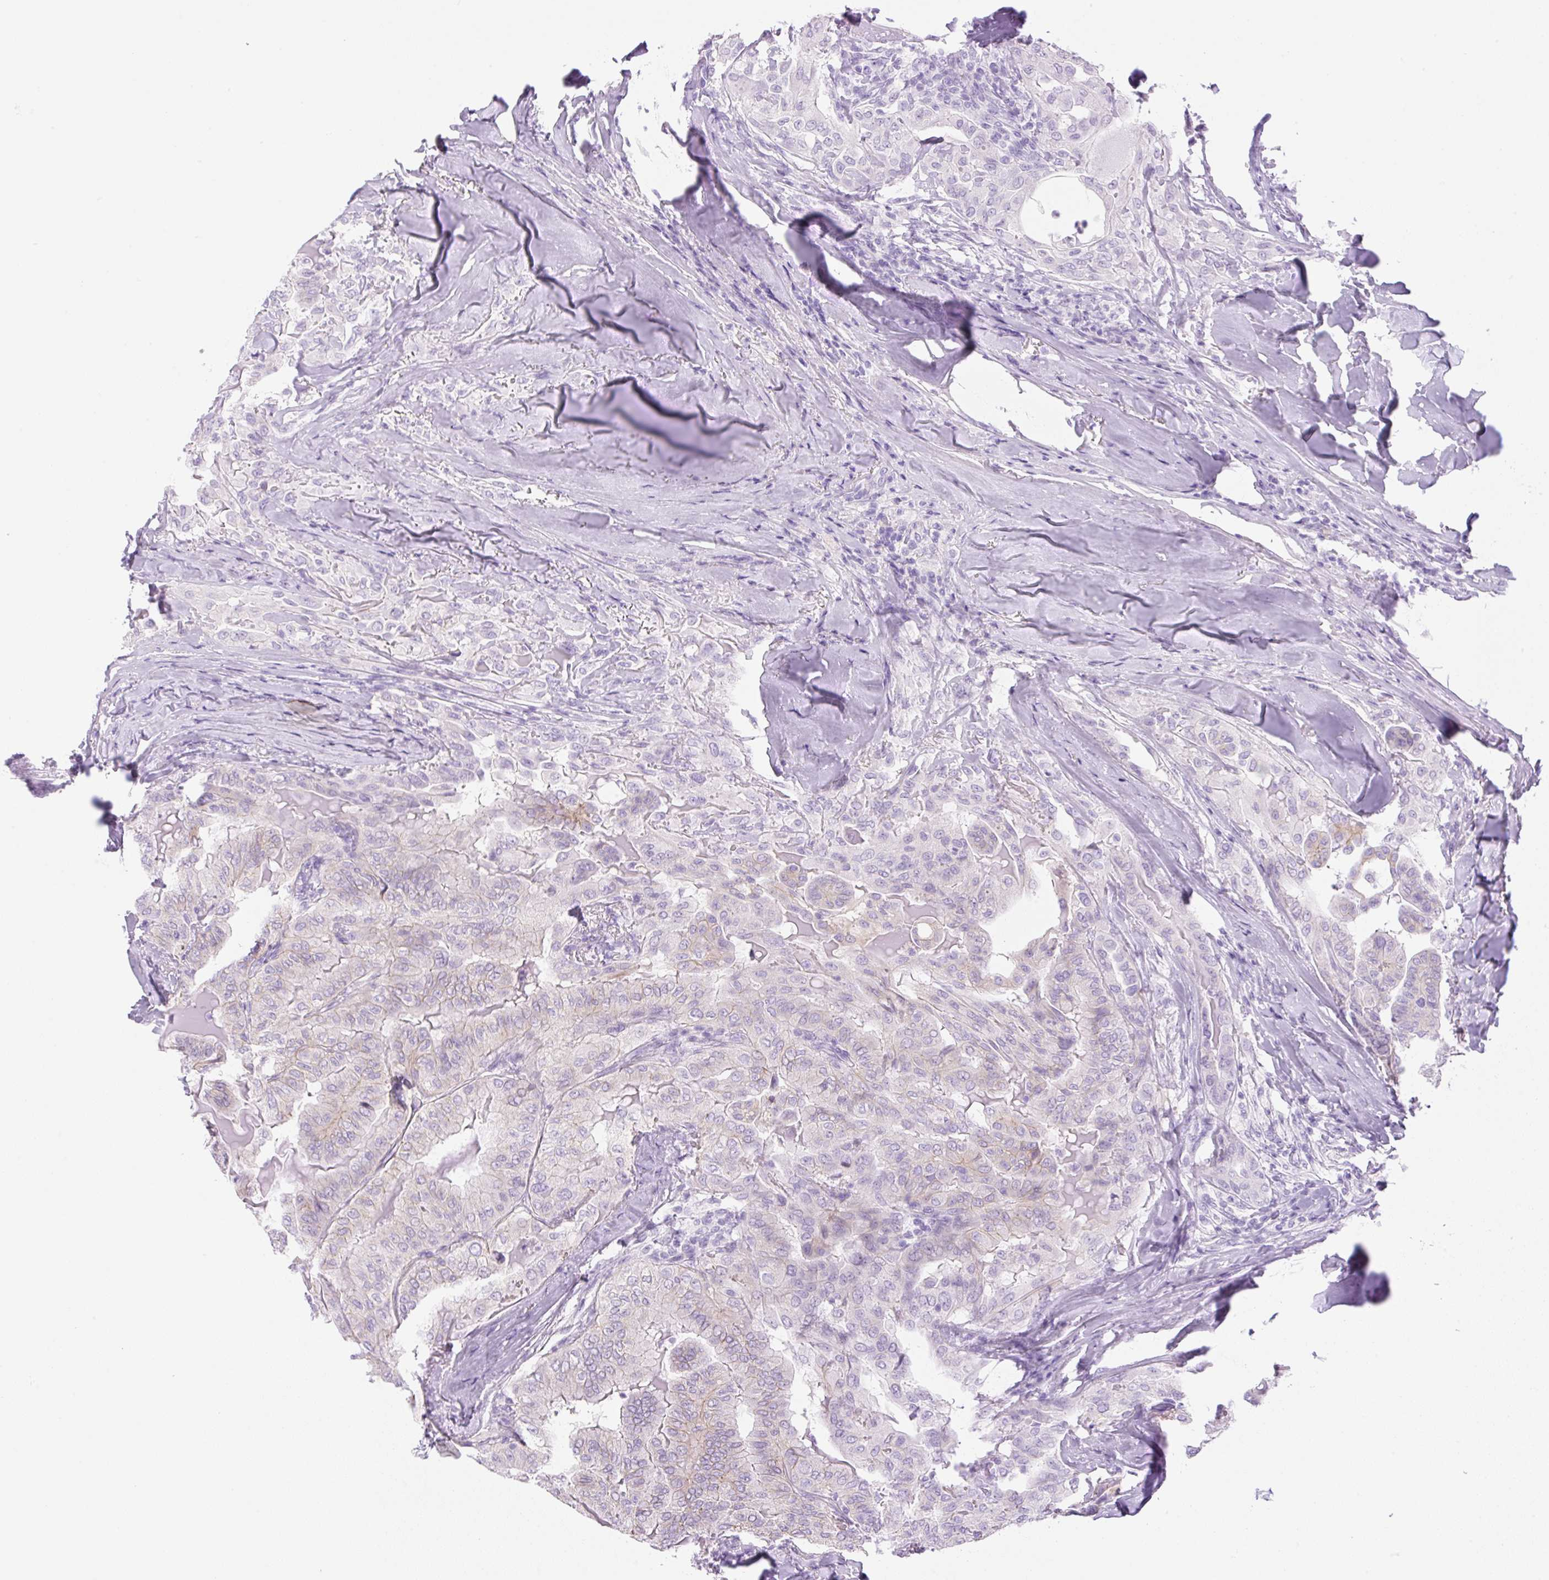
{"staining": {"intensity": "weak", "quantity": "<25%", "location": "cytoplasmic/membranous"}, "tissue": "thyroid cancer", "cell_type": "Tumor cells", "image_type": "cancer", "snomed": [{"axis": "morphology", "description": "Papillary adenocarcinoma, NOS"}, {"axis": "topography", "description": "Thyroid gland"}], "caption": "The histopathology image exhibits no significant positivity in tumor cells of thyroid cancer (papillary adenocarcinoma). (DAB (3,3'-diaminobenzidine) immunohistochemistry with hematoxylin counter stain).", "gene": "PALM3", "patient": {"sex": "female", "age": 68}}